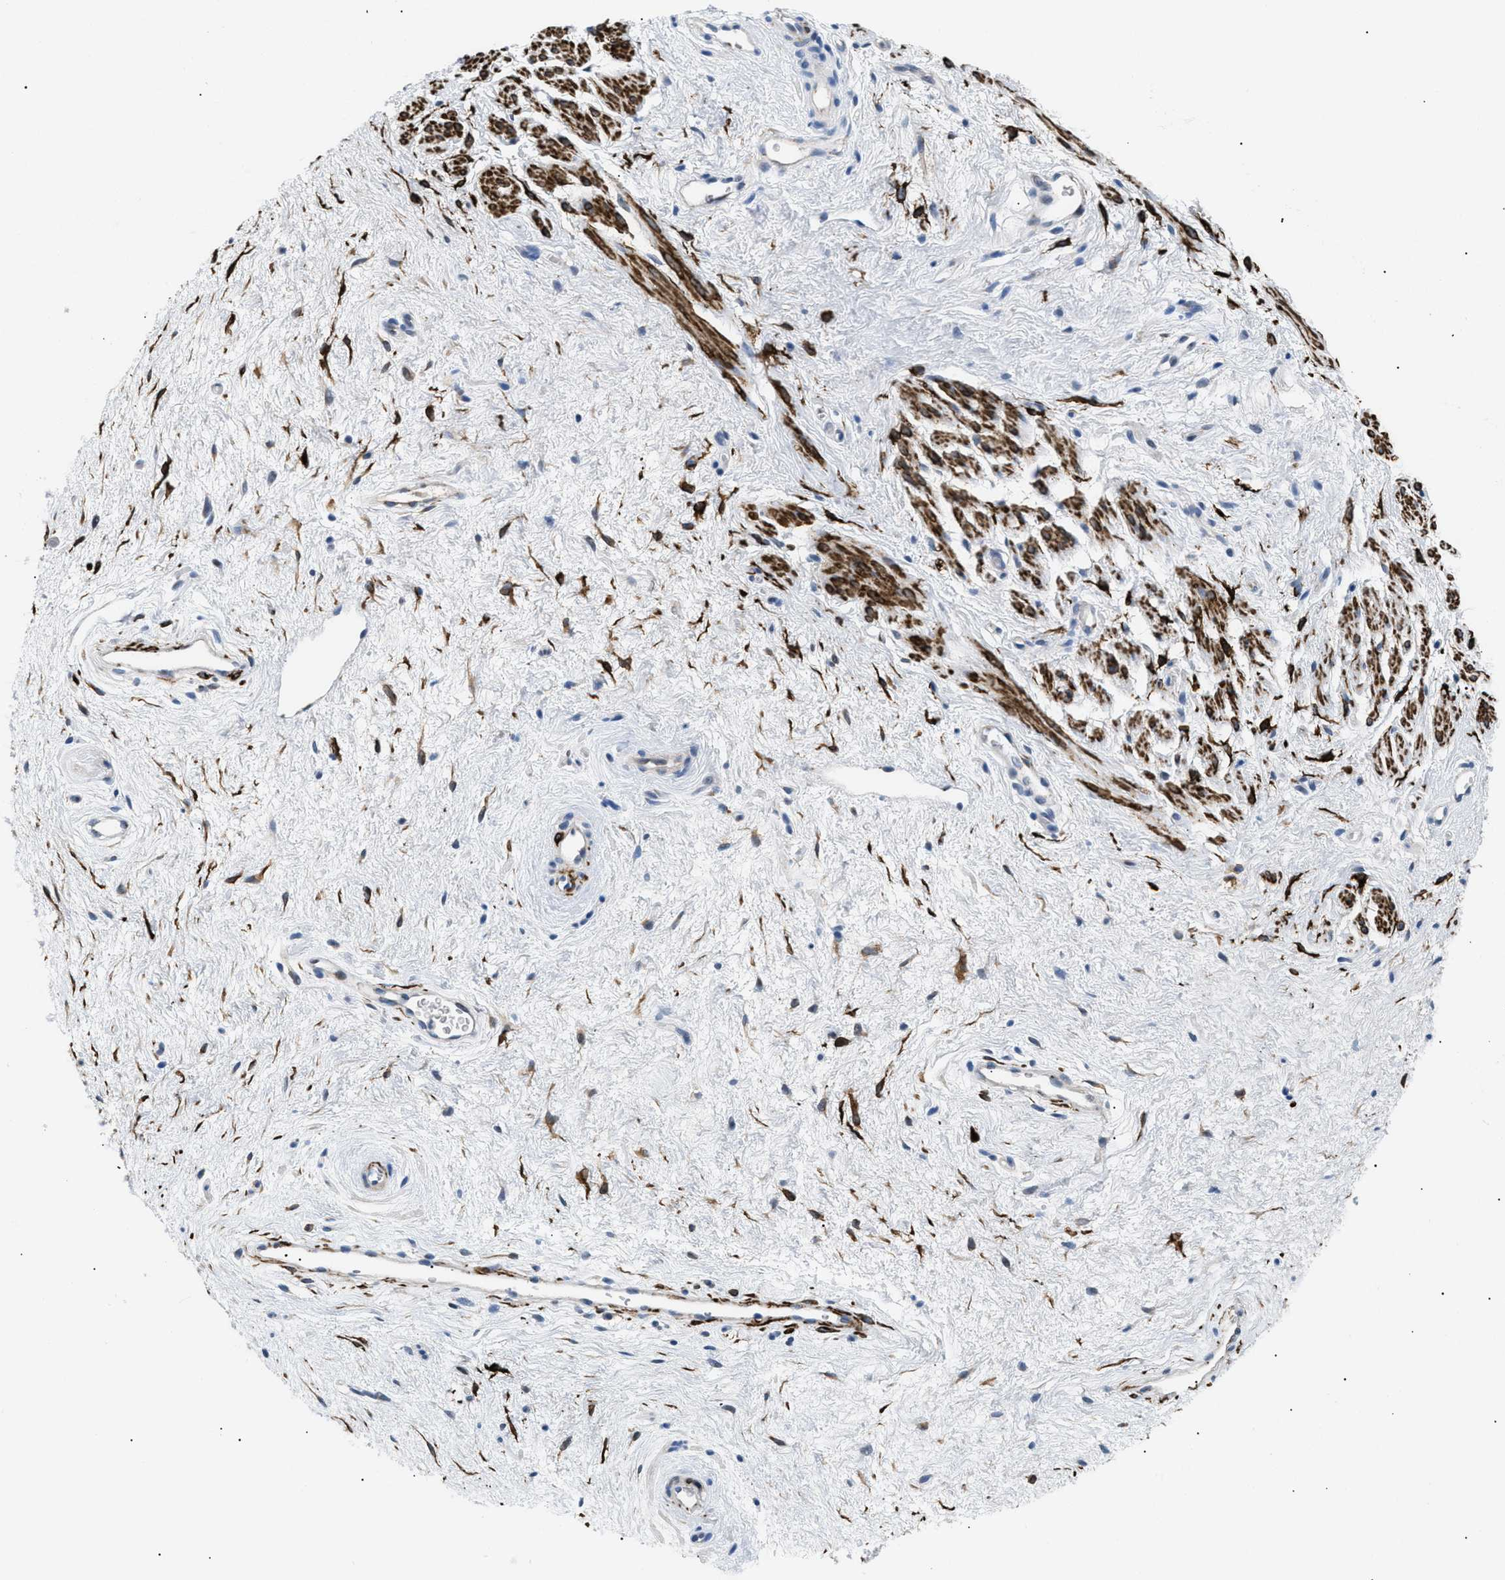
{"staining": {"intensity": "moderate", "quantity": "<25%", "location": "nuclear"}, "tissue": "vagina", "cell_type": "Squamous epithelial cells", "image_type": "normal", "snomed": [{"axis": "morphology", "description": "Normal tissue, NOS"}, {"axis": "topography", "description": "Vagina"}], "caption": "IHC staining of unremarkable vagina, which displays low levels of moderate nuclear staining in about <25% of squamous epithelial cells indicating moderate nuclear protein positivity. The staining was performed using DAB (brown) for protein detection and nuclei were counterstained in hematoxylin (blue).", "gene": "ICA1", "patient": {"sex": "female", "age": 44}}